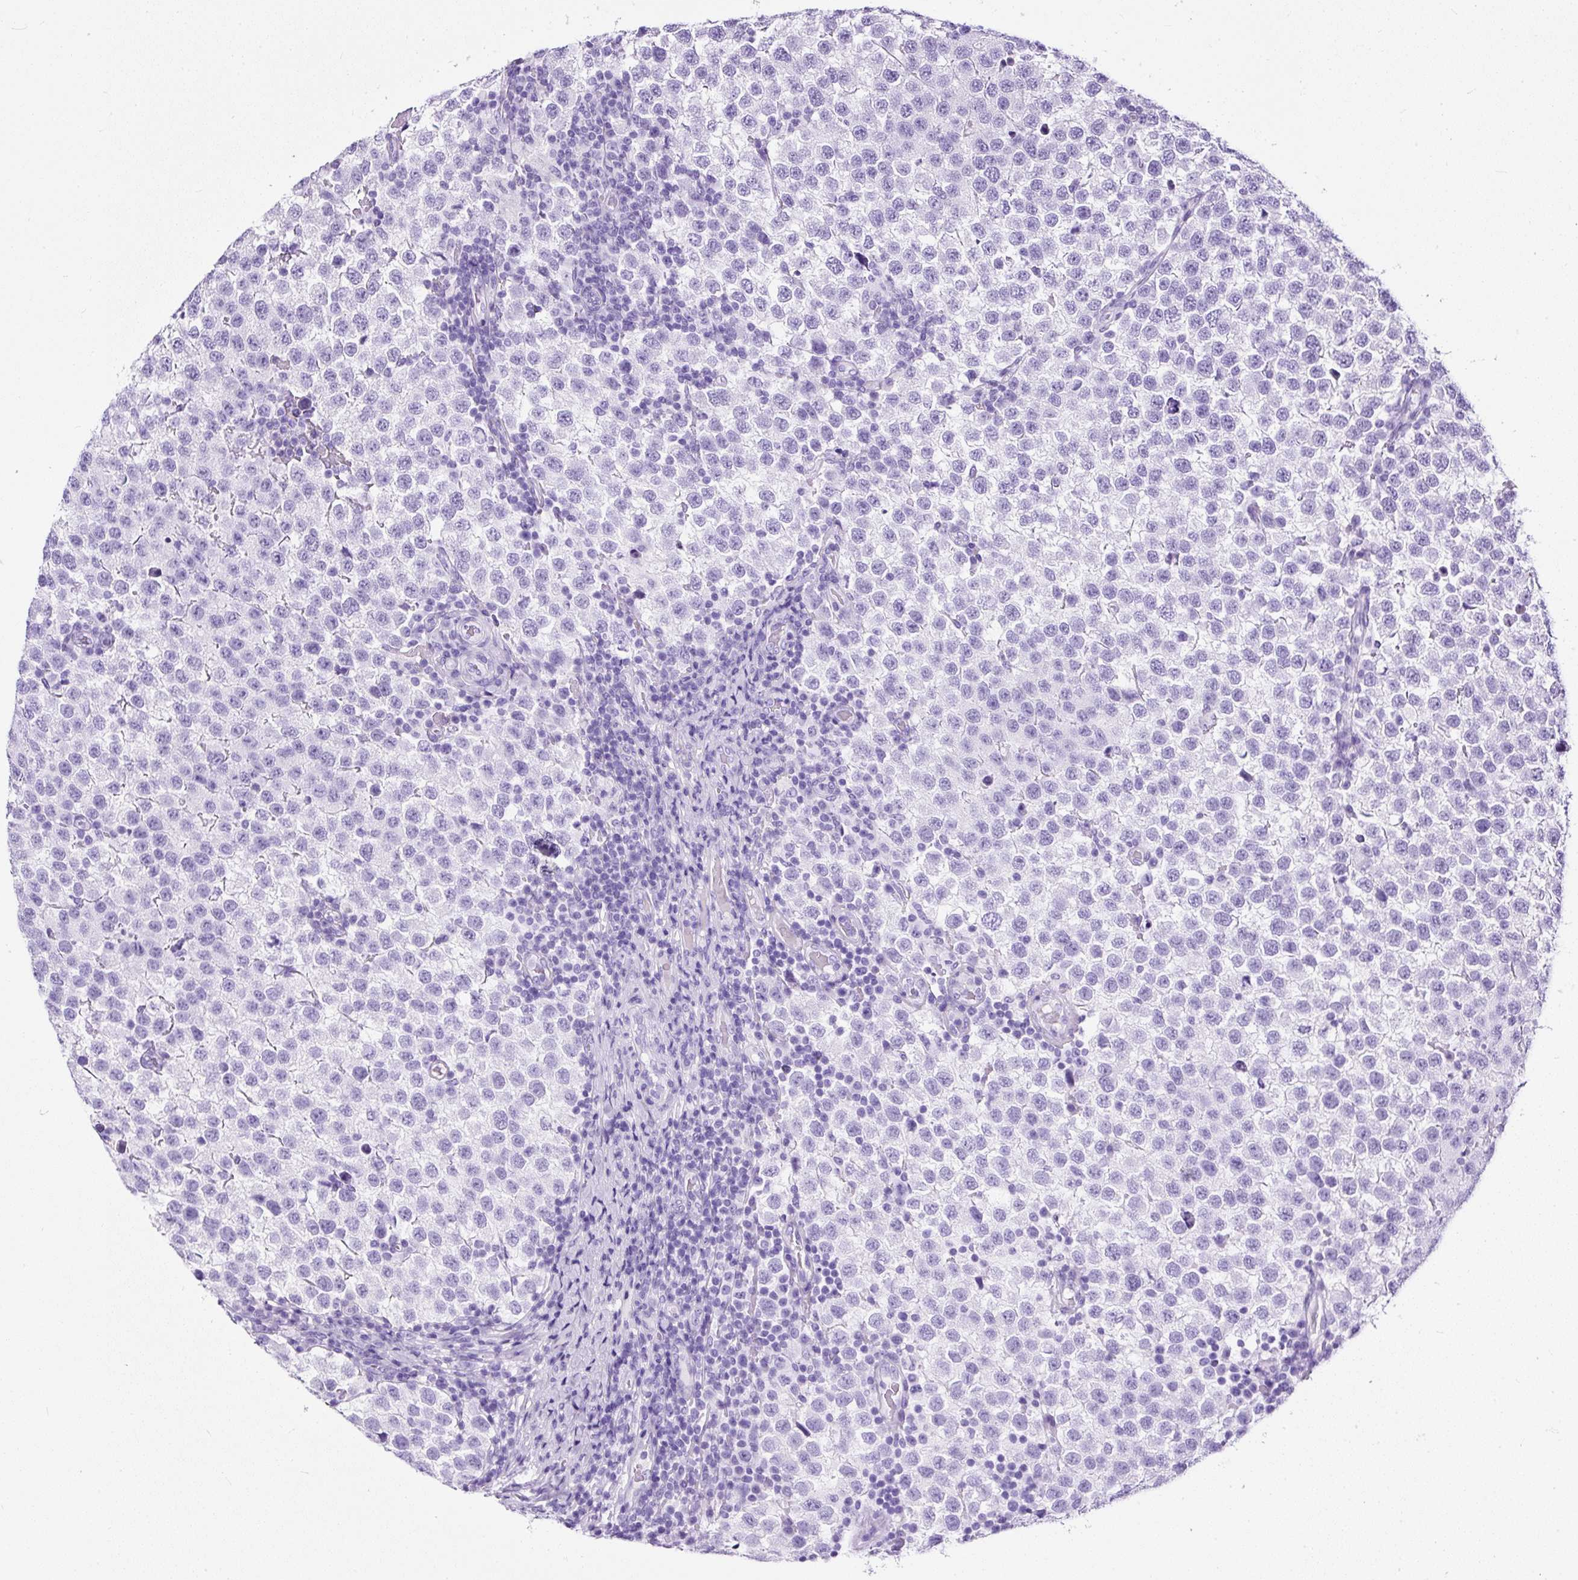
{"staining": {"intensity": "negative", "quantity": "none", "location": "none"}, "tissue": "testis cancer", "cell_type": "Tumor cells", "image_type": "cancer", "snomed": [{"axis": "morphology", "description": "Seminoma, NOS"}, {"axis": "topography", "description": "Testis"}], "caption": "Immunohistochemical staining of seminoma (testis) demonstrates no significant expression in tumor cells.", "gene": "NTS", "patient": {"sex": "male", "age": 34}}